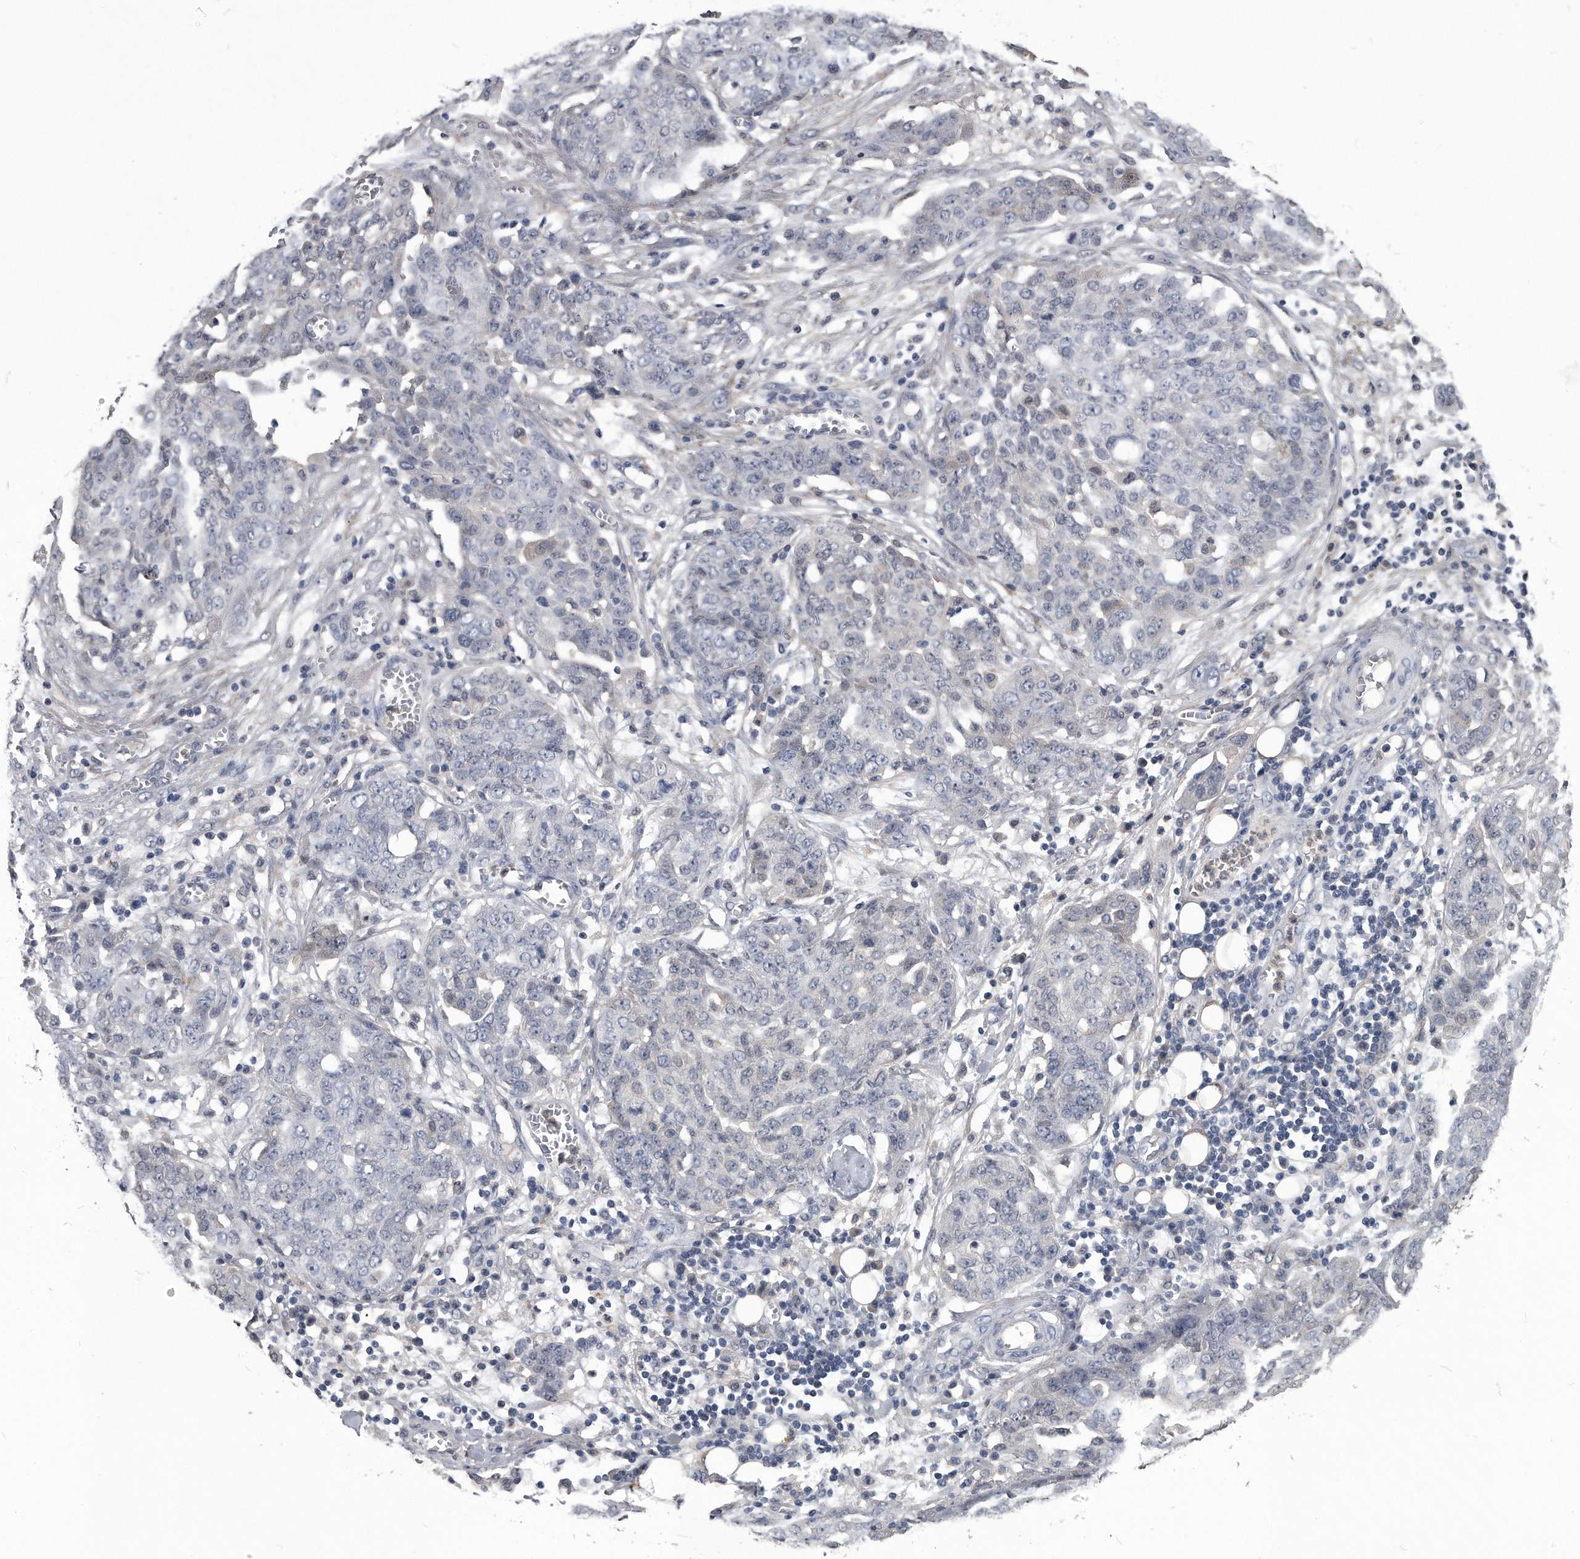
{"staining": {"intensity": "negative", "quantity": "none", "location": "none"}, "tissue": "ovarian cancer", "cell_type": "Tumor cells", "image_type": "cancer", "snomed": [{"axis": "morphology", "description": "Cystadenocarcinoma, serous, NOS"}, {"axis": "topography", "description": "Soft tissue"}, {"axis": "topography", "description": "Ovary"}], "caption": "This is an immunohistochemistry photomicrograph of ovarian cancer (serous cystadenocarcinoma). There is no expression in tumor cells.", "gene": "PDXK", "patient": {"sex": "female", "age": 57}}